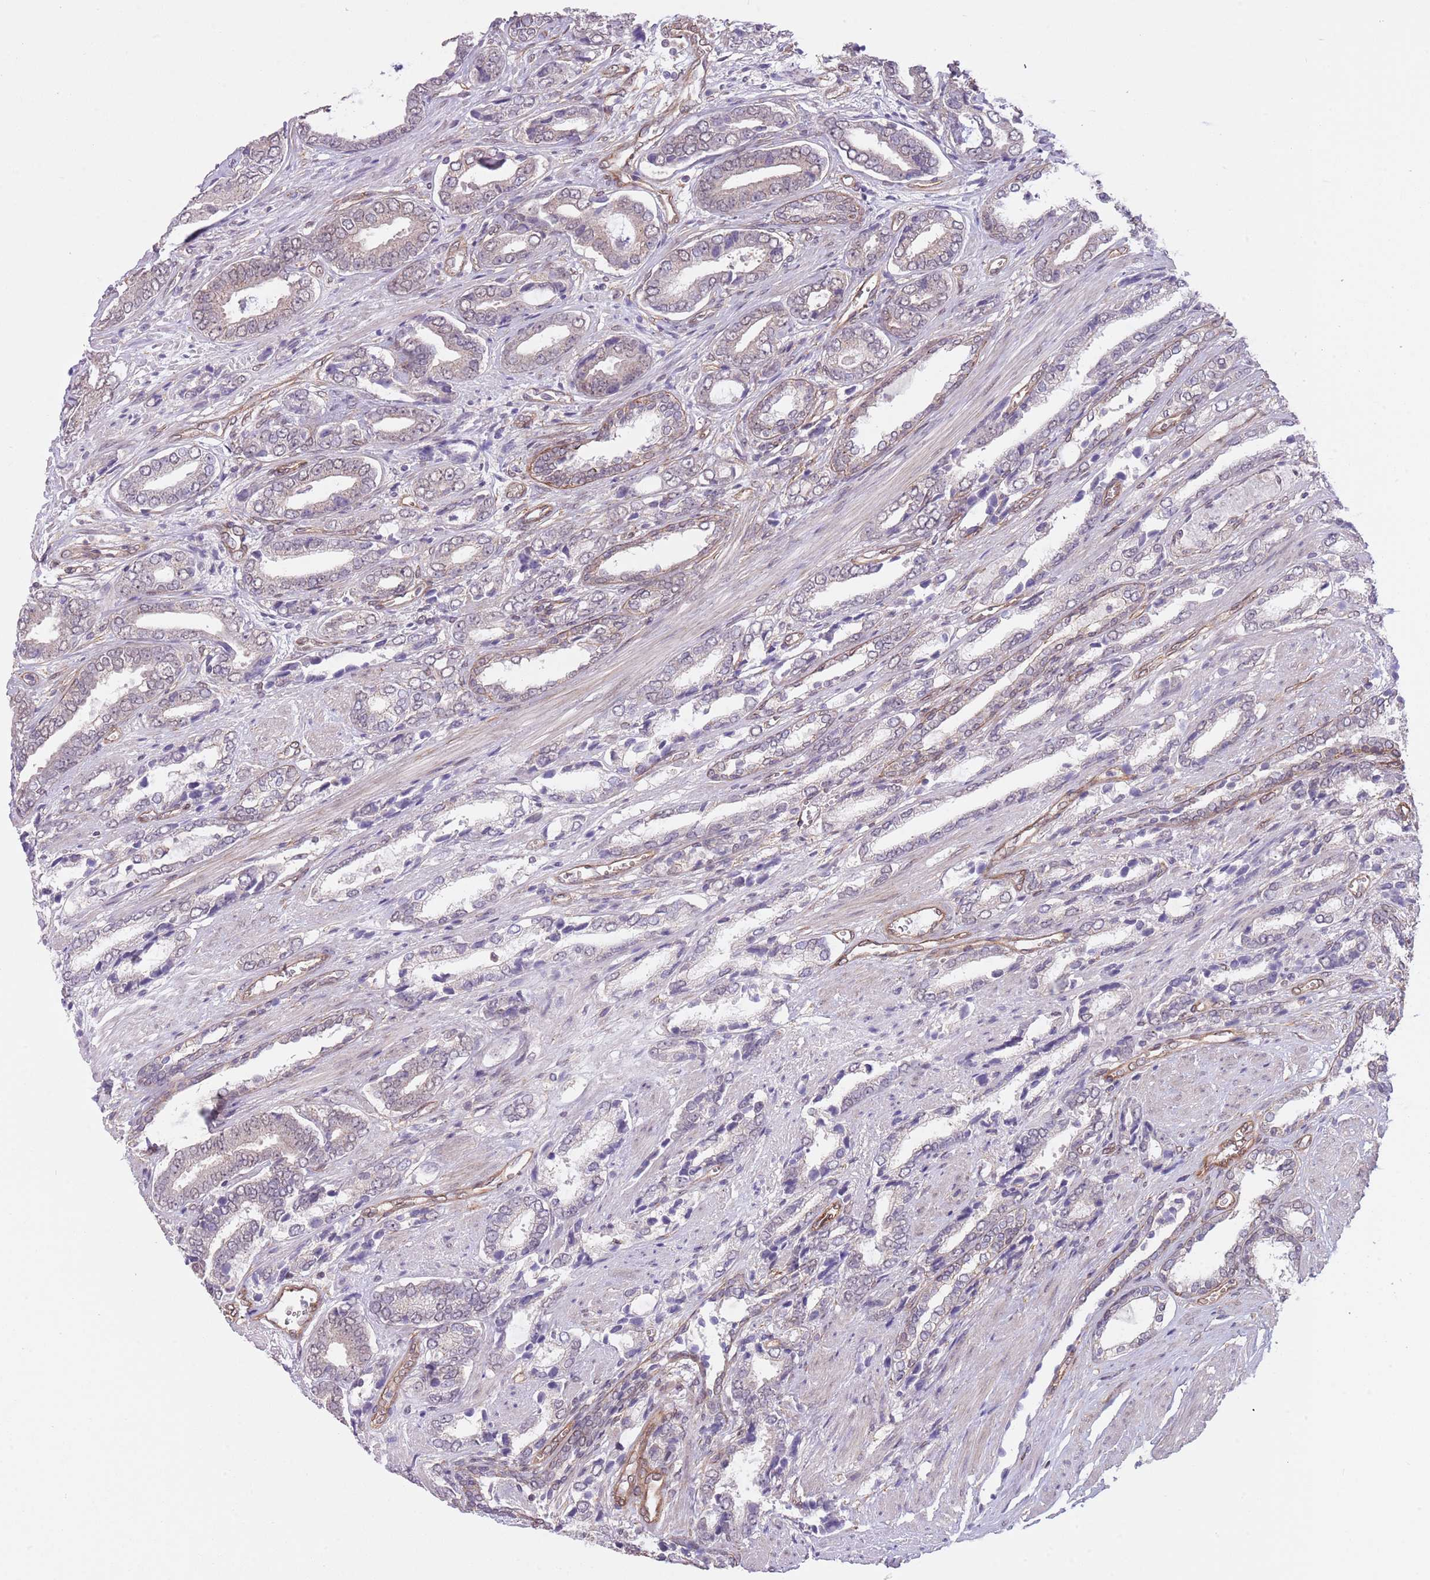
{"staining": {"intensity": "weak", "quantity": "<25%", "location": "cytoplasmic/membranous"}, "tissue": "prostate cancer", "cell_type": "Tumor cells", "image_type": "cancer", "snomed": [{"axis": "morphology", "description": "Adenocarcinoma, NOS"}, {"axis": "topography", "description": "Prostate and seminal vesicle, NOS"}], "caption": "Tumor cells are negative for protein expression in human prostate cancer (adenocarcinoma). (DAB (3,3'-diaminobenzidine) immunohistochemistry with hematoxylin counter stain).", "gene": "CREBZF", "patient": {"sex": "male", "age": 76}}